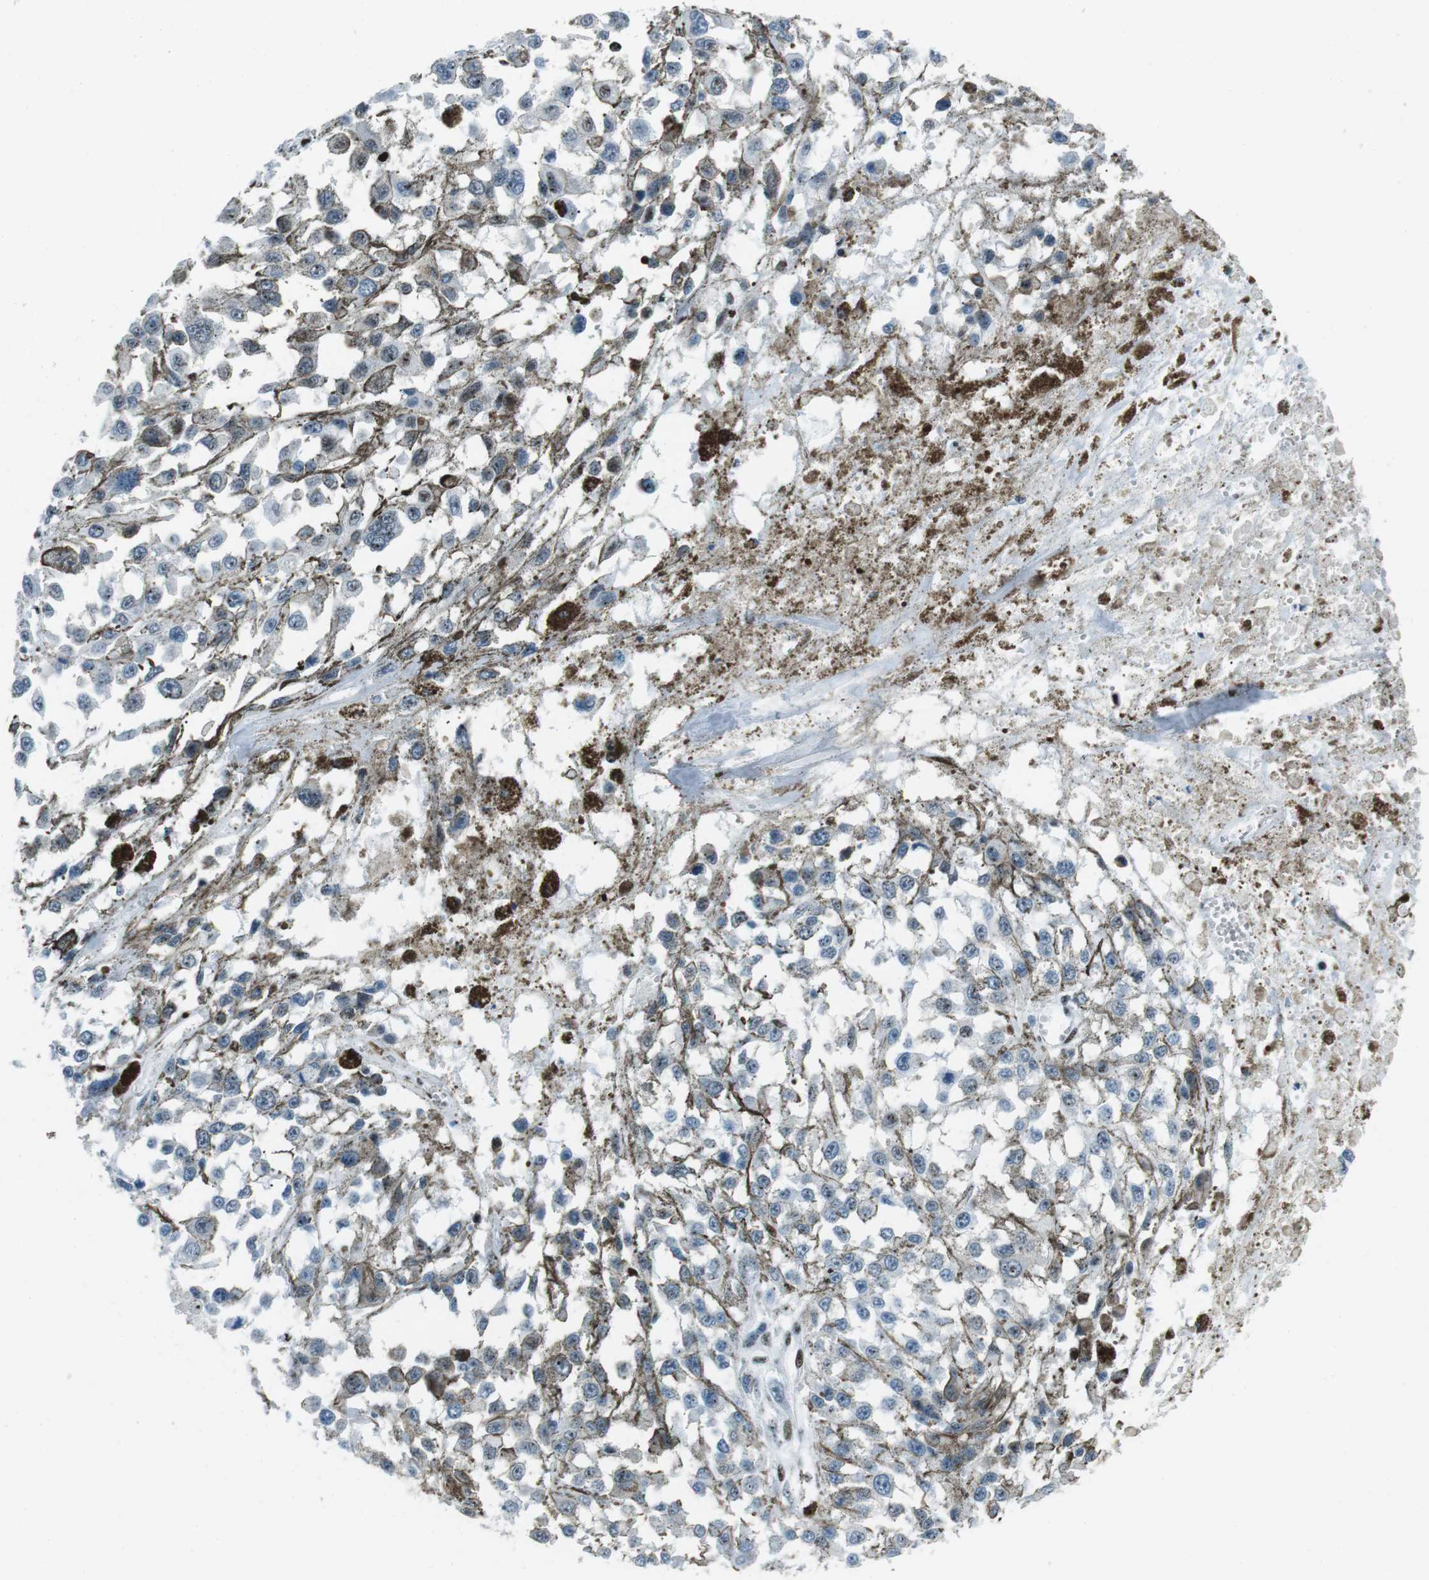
{"staining": {"intensity": "negative", "quantity": "none", "location": "none"}, "tissue": "melanoma", "cell_type": "Tumor cells", "image_type": "cancer", "snomed": [{"axis": "morphology", "description": "Malignant melanoma, Metastatic site"}, {"axis": "topography", "description": "Lymph node"}], "caption": "Photomicrograph shows no protein staining in tumor cells of malignant melanoma (metastatic site) tissue. (DAB immunohistochemistry with hematoxylin counter stain).", "gene": "PML", "patient": {"sex": "male", "age": 59}}